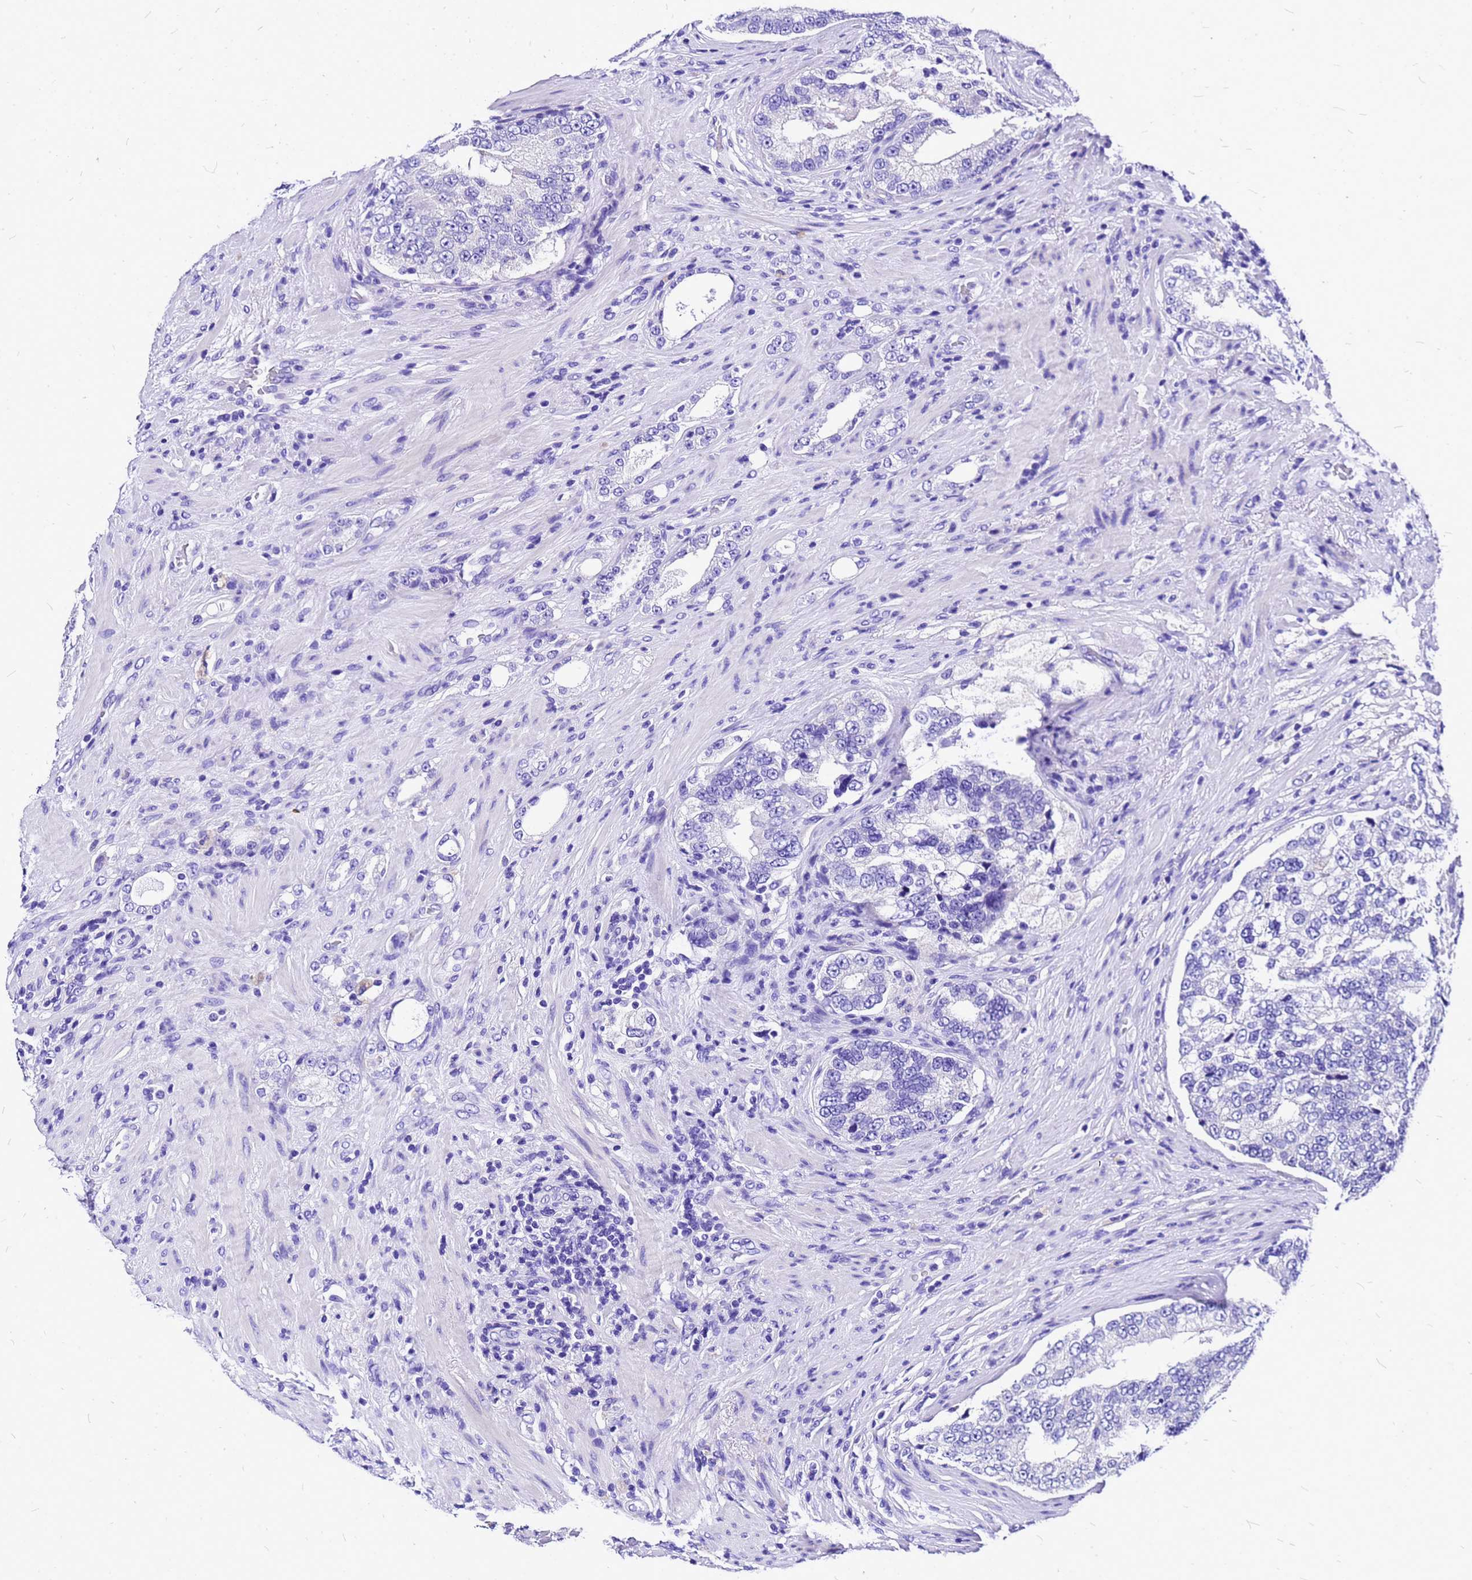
{"staining": {"intensity": "negative", "quantity": "none", "location": "none"}, "tissue": "prostate cancer", "cell_type": "Tumor cells", "image_type": "cancer", "snomed": [{"axis": "morphology", "description": "Adenocarcinoma, High grade"}, {"axis": "topography", "description": "Prostate"}], "caption": "This is an immunohistochemistry (IHC) photomicrograph of human prostate cancer. There is no expression in tumor cells.", "gene": "HERC4", "patient": {"sex": "male", "age": 70}}